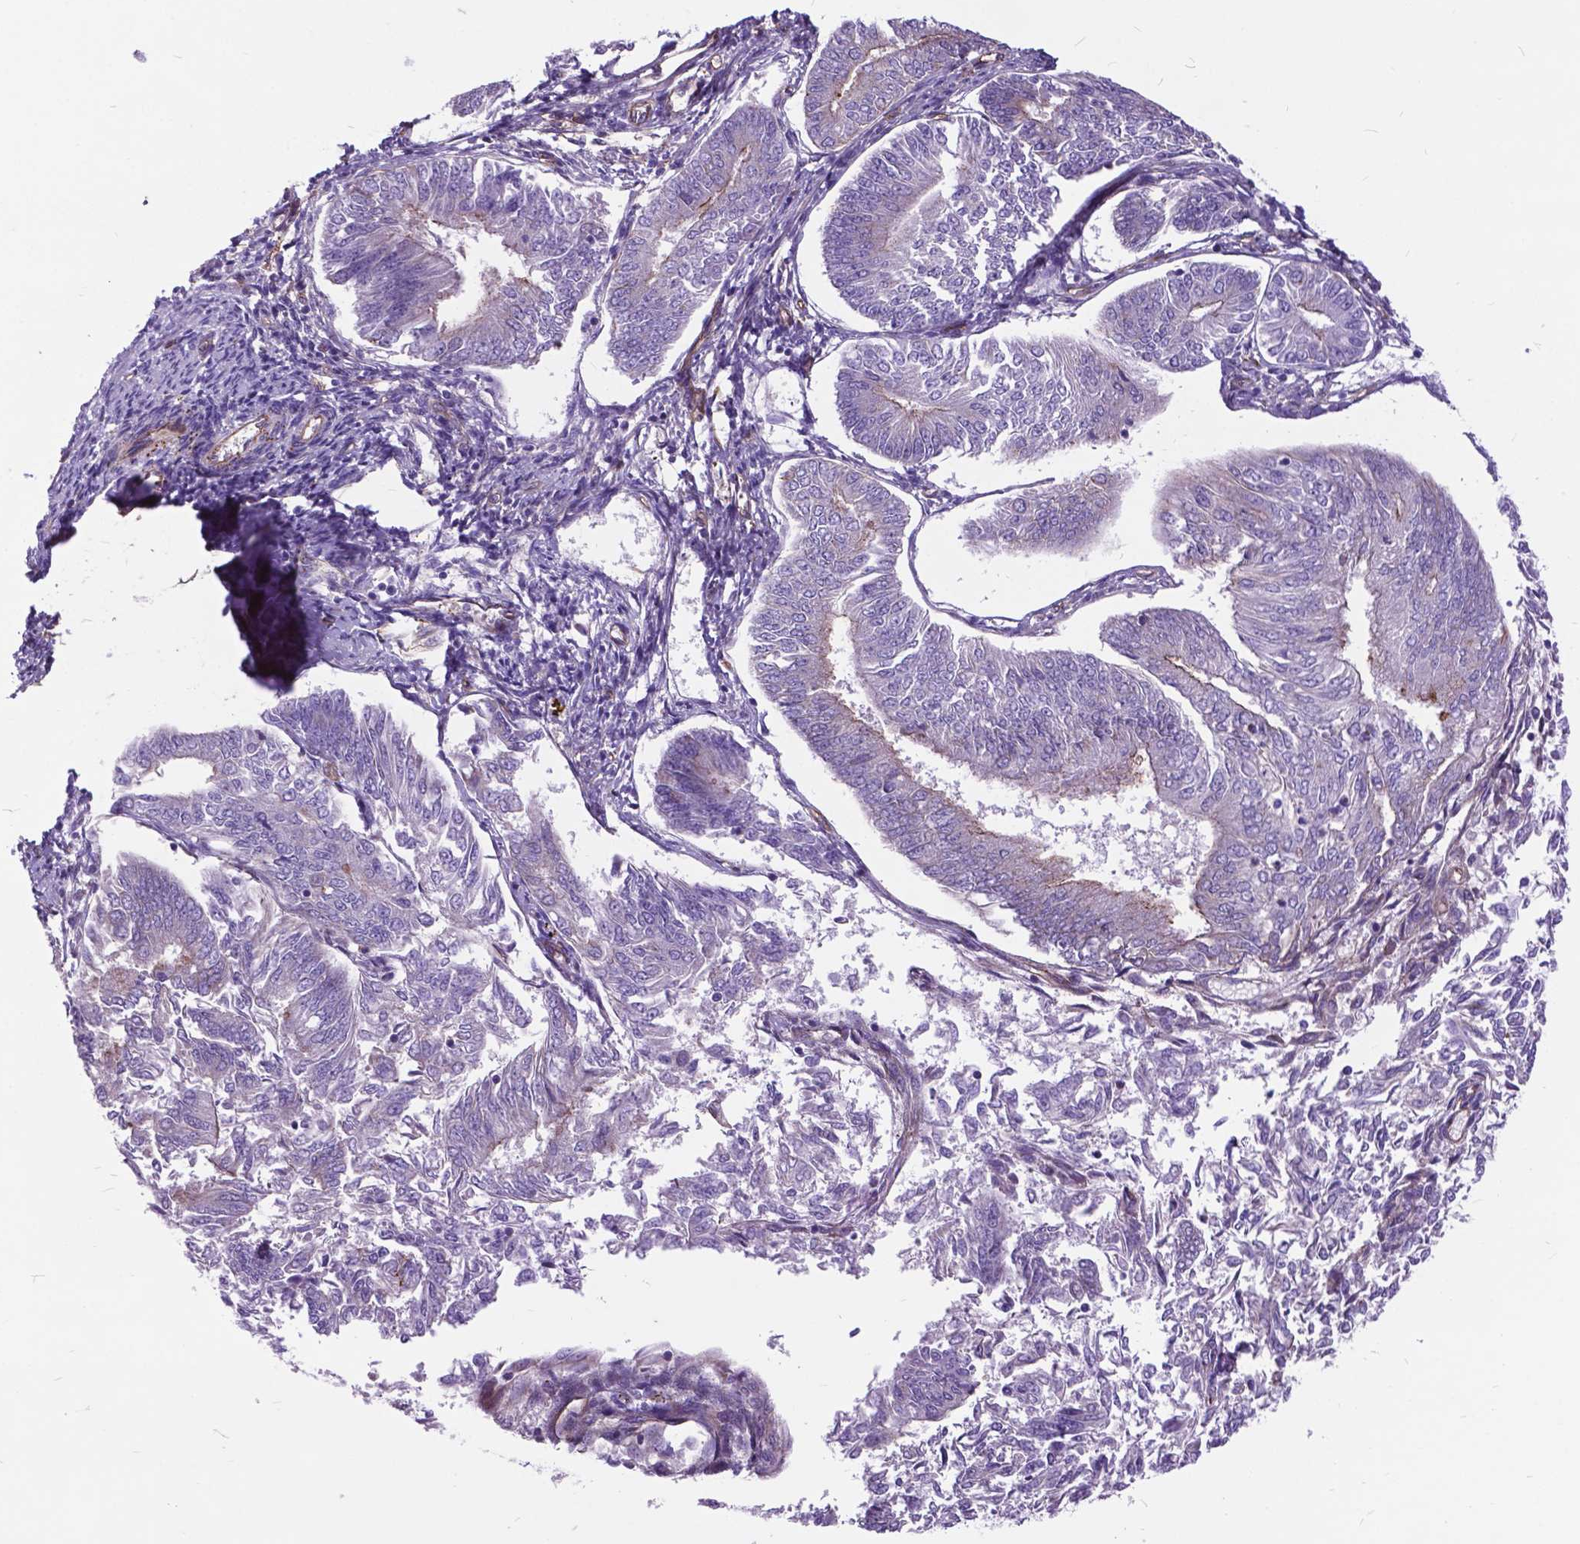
{"staining": {"intensity": "negative", "quantity": "none", "location": "none"}, "tissue": "endometrial cancer", "cell_type": "Tumor cells", "image_type": "cancer", "snomed": [{"axis": "morphology", "description": "Adenocarcinoma, NOS"}, {"axis": "topography", "description": "Endometrium"}], "caption": "This is a image of immunohistochemistry (IHC) staining of endometrial cancer (adenocarcinoma), which shows no positivity in tumor cells.", "gene": "FLT4", "patient": {"sex": "female", "age": 58}}